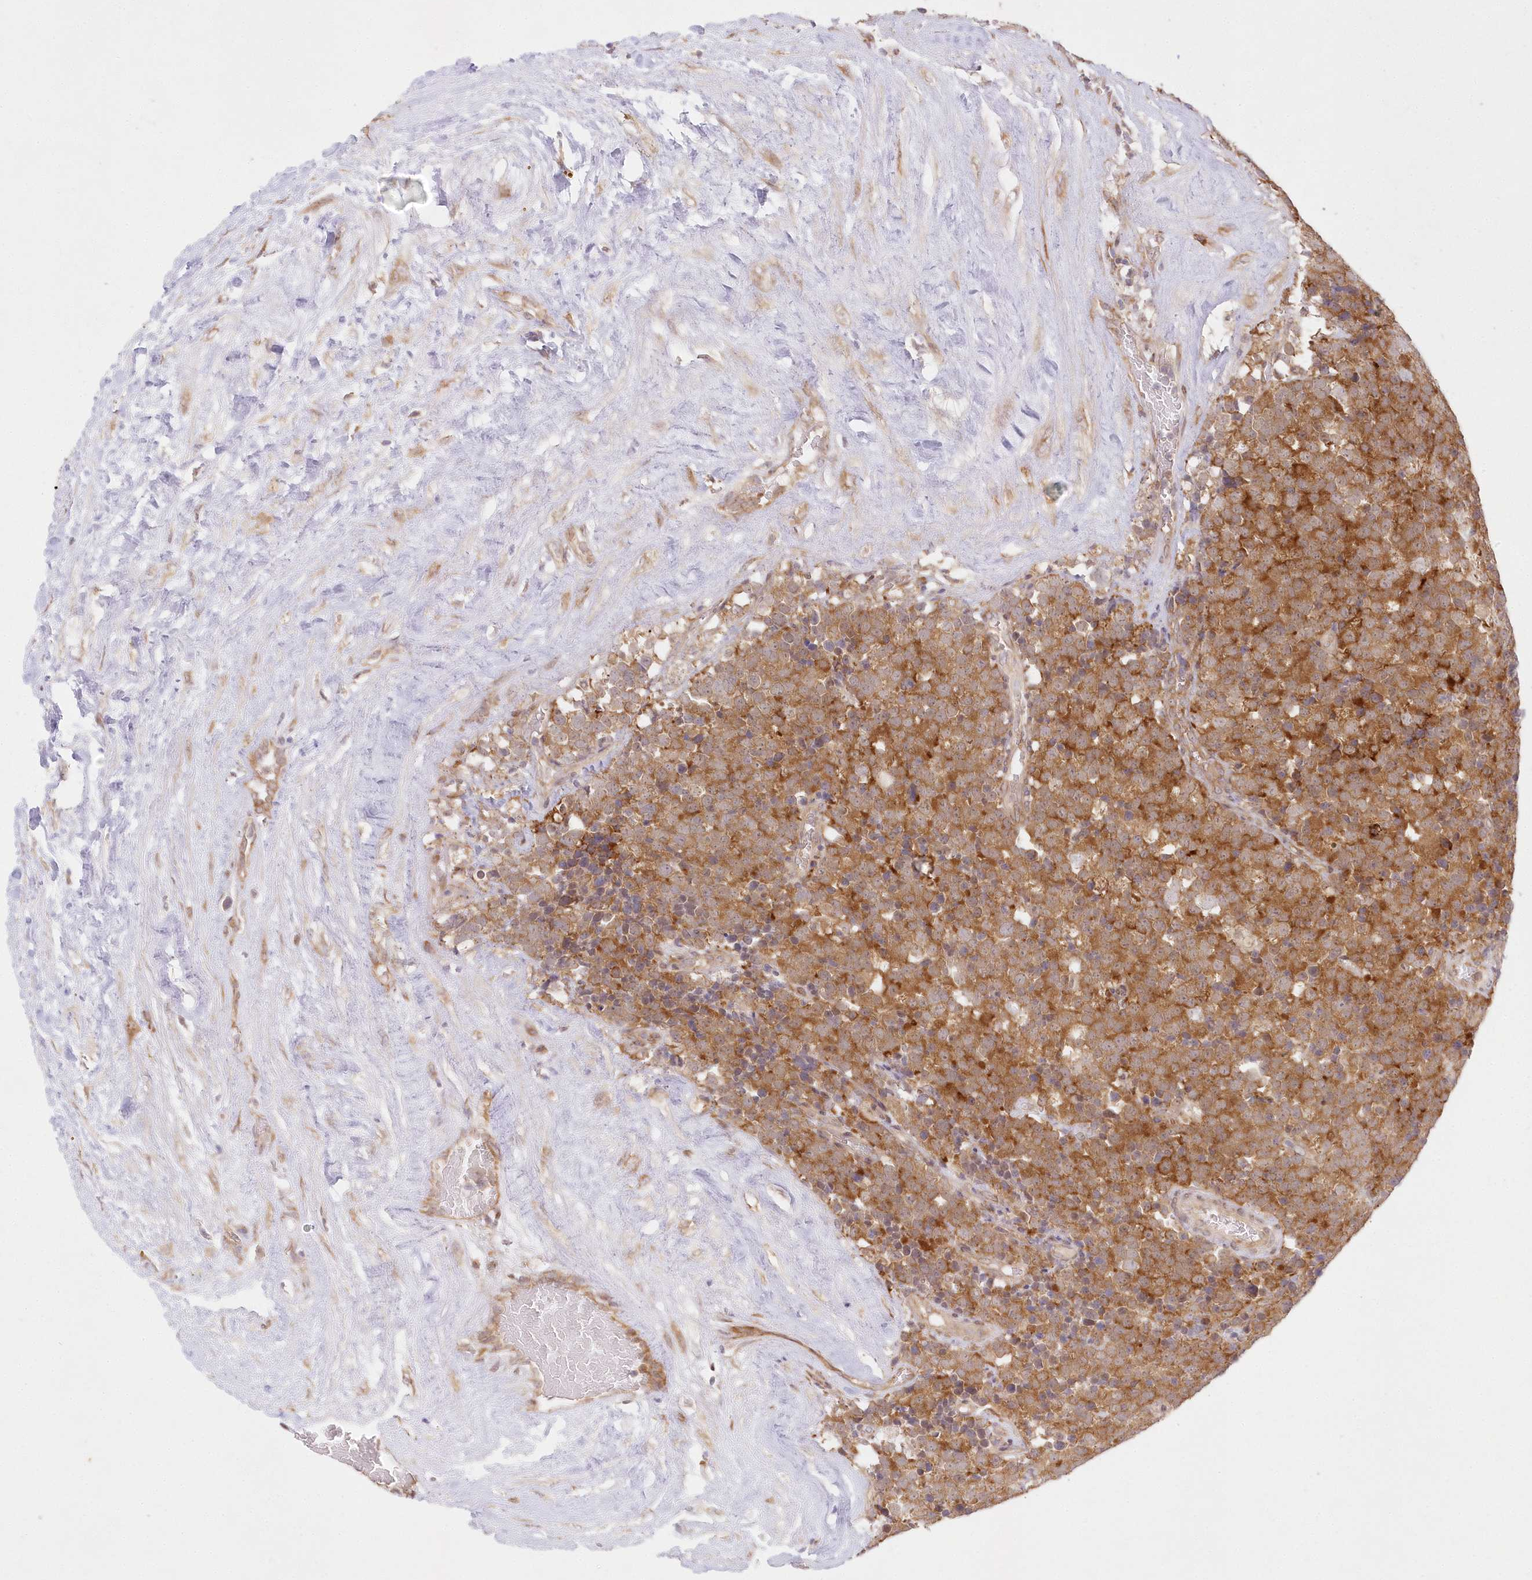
{"staining": {"intensity": "strong", "quantity": ">75%", "location": "cytoplasmic/membranous"}, "tissue": "testis cancer", "cell_type": "Tumor cells", "image_type": "cancer", "snomed": [{"axis": "morphology", "description": "Seminoma, NOS"}, {"axis": "topography", "description": "Testis"}], "caption": "DAB (3,3'-diaminobenzidine) immunohistochemical staining of seminoma (testis) reveals strong cytoplasmic/membranous protein positivity in about >75% of tumor cells.", "gene": "RNPEP", "patient": {"sex": "male", "age": 71}}